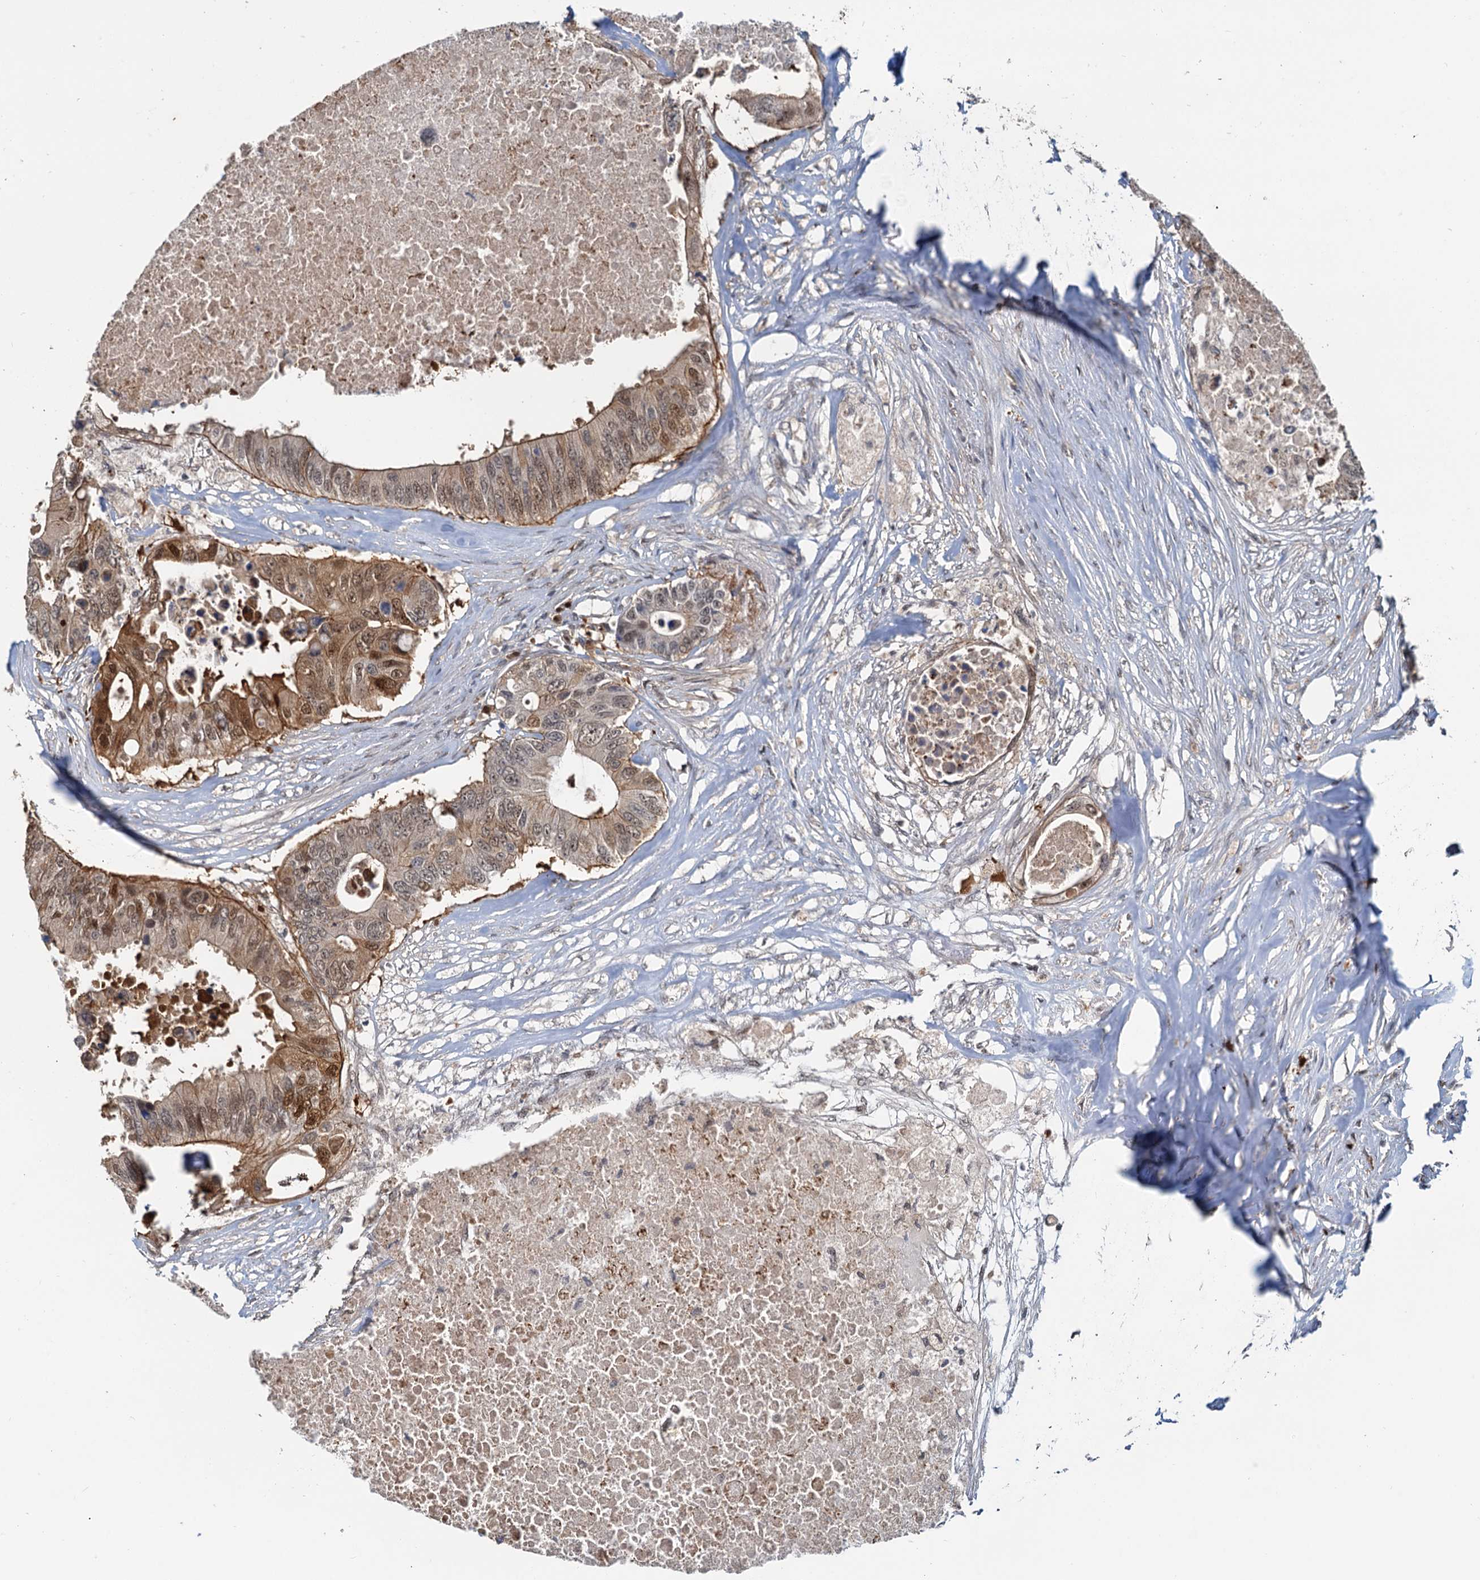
{"staining": {"intensity": "moderate", "quantity": ">75%", "location": "cytoplasmic/membranous,nuclear"}, "tissue": "colorectal cancer", "cell_type": "Tumor cells", "image_type": "cancer", "snomed": [{"axis": "morphology", "description": "Adenocarcinoma, NOS"}, {"axis": "topography", "description": "Colon"}], "caption": "Immunohistochemical staining of colorectal adenocarcinoma exhibits moderate cytoplasmic/membranous and nuclear protein expression in approximately >75% of tumor cells.", "gene": "SPINDOC", "patient": {"sex": "male", "age": 71}}